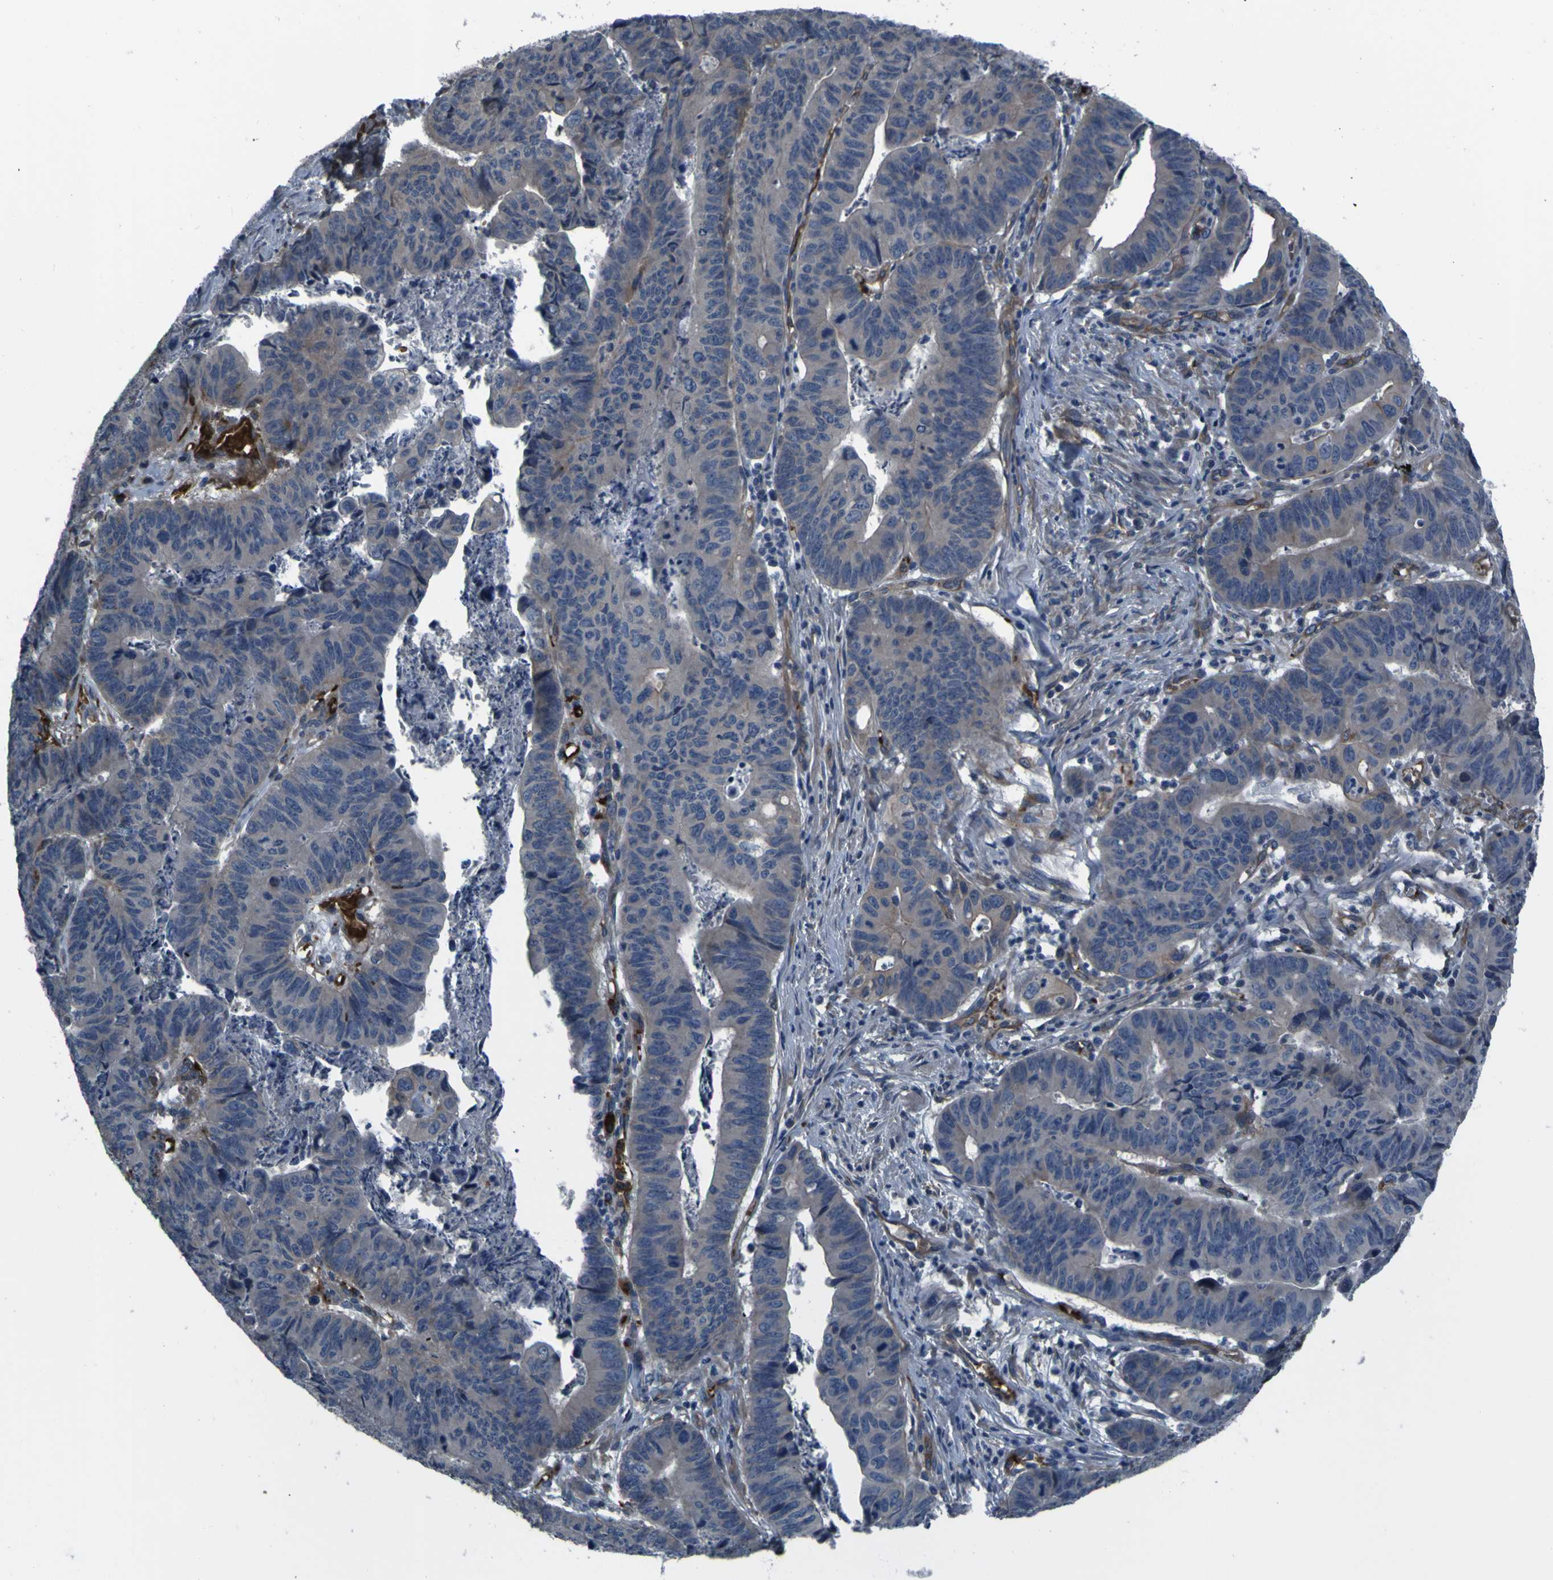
{"staining": {"intensity": "weak", "quantity": "<25%", "location": "cytoplasmic/membranous"}, "tissue": "stomach cancer", "cell_type": "Tumor cells", "image_type": "cancer", "snomed": [{"axis": "morphology", "description": "Adenocarcinoma, NOS"}, {"axis": "topography", "description": "Stomach, lower"}], "caption": "Immunohistochemistry (IHC) of human adenocarcinoma (stomach) reveals no expression in tumor cells.", "gene": "GRAMD1A", "patient": {"sex": "male", "age": 77}}